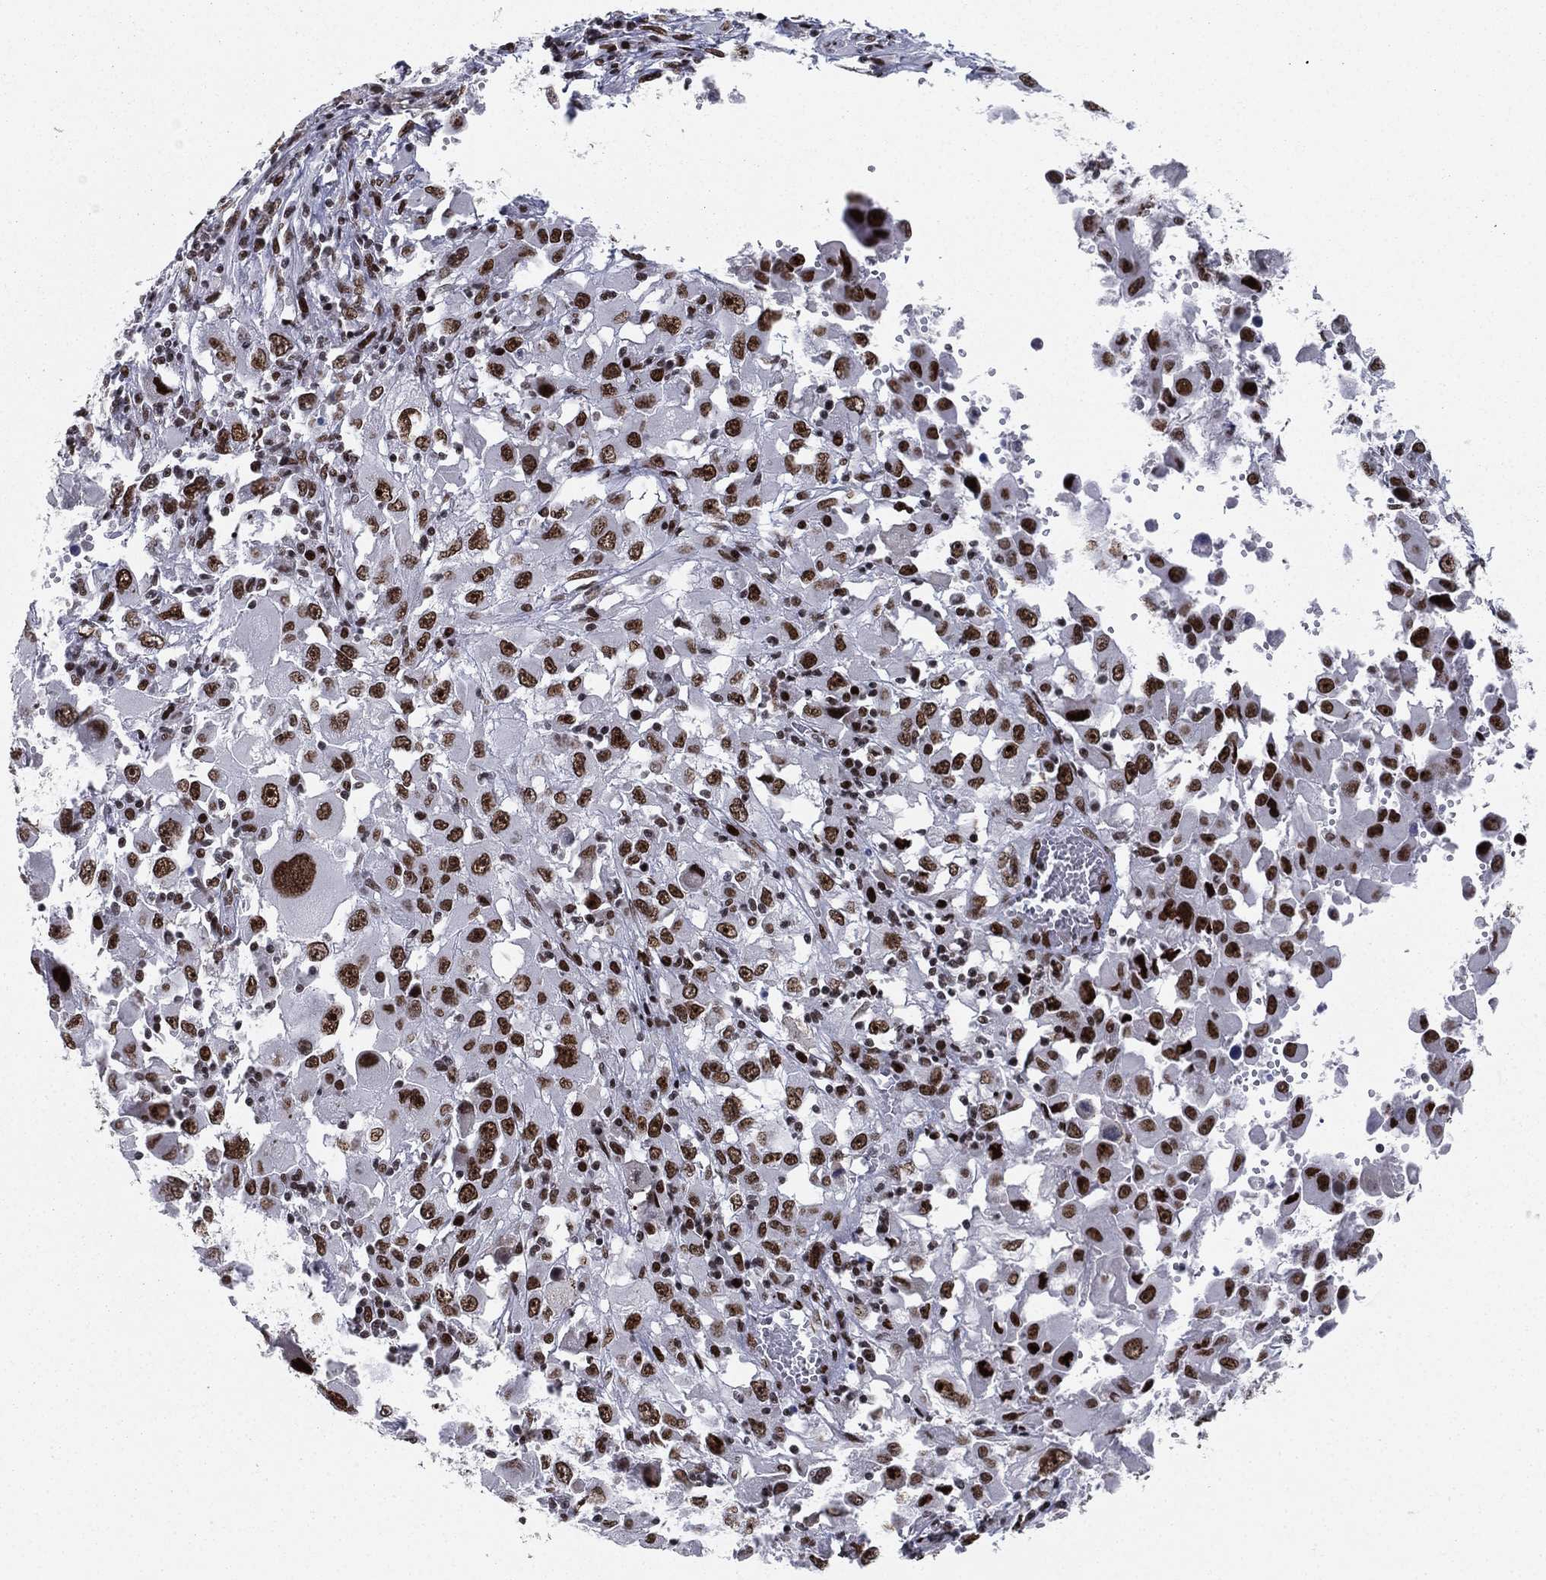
{"staining": {"intensity": "strong", "quantity": ">75%", "location": "nuclear"}, "tissue": "melanoma", "cell_type": "Tumor cells", "image_type": "cancer", "snomed": [{"axis": "morphology", "description": "Malignant melanoma, Metastatic site"}, {"axis": "topography", "description": "Soft tissue"}], "caption": "This is an image of immunohistochemistry (IHC) staining of malignant melanoma (metastatic site), which shows strong expression in the nuclear of tumor cells.", "gene": "RTF1", "patient": {"sex": "male", "age": 50}}